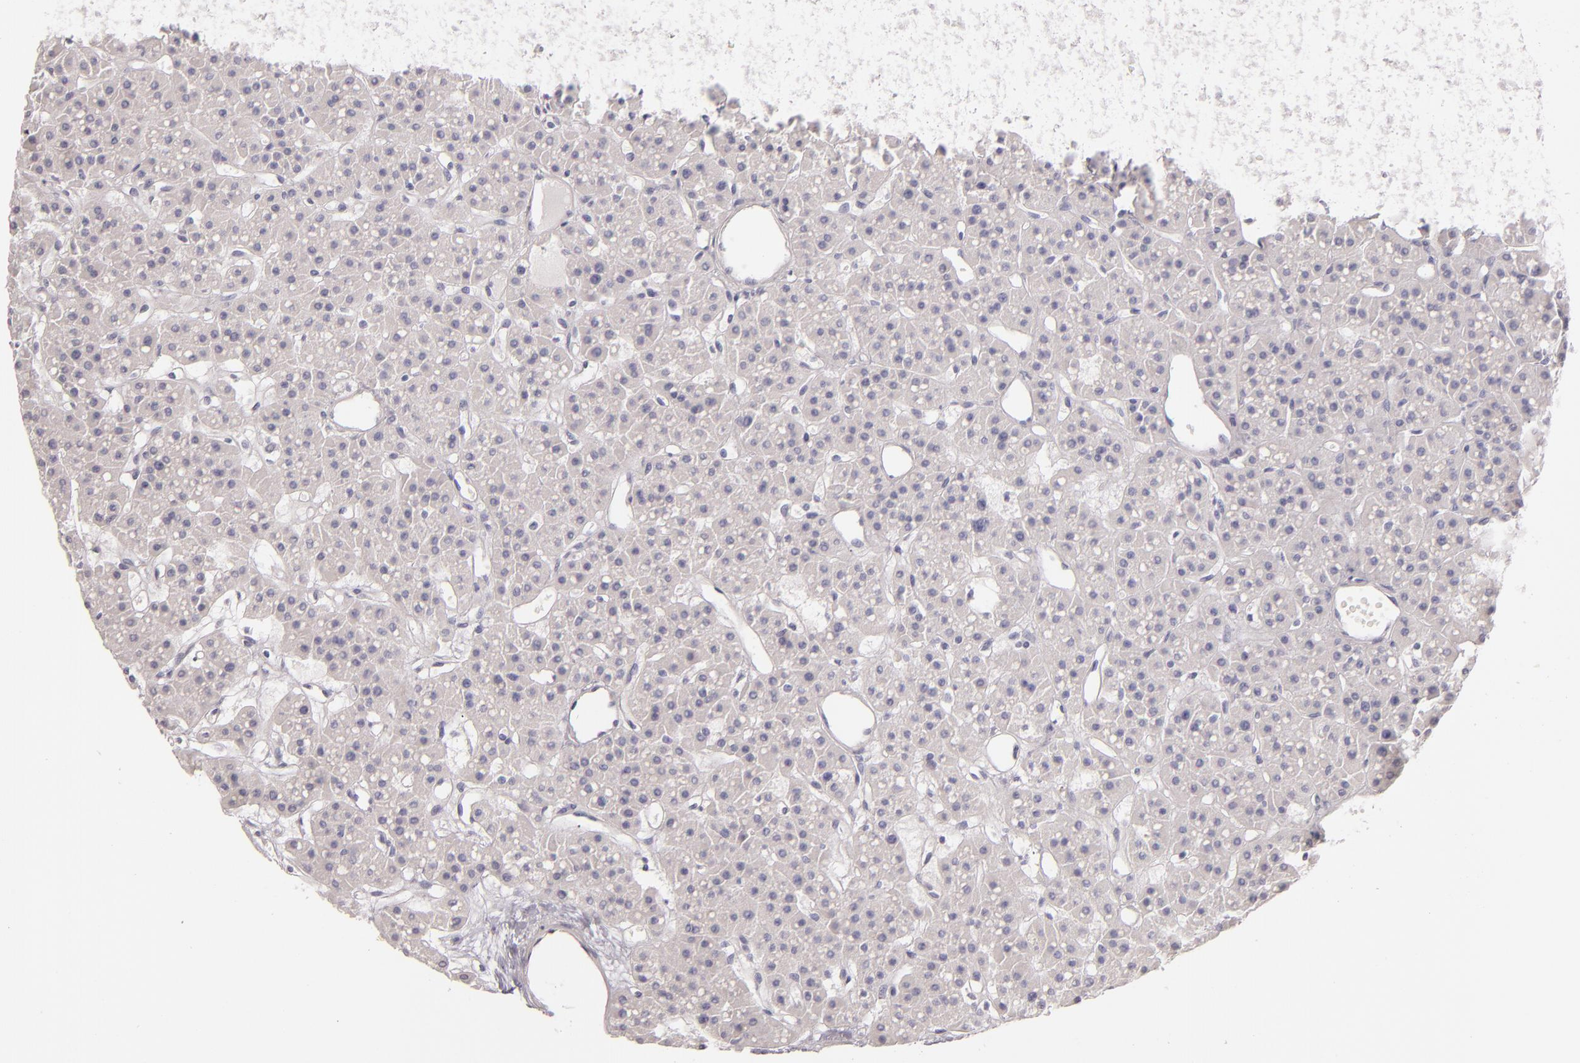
{"staining": {"intensity": "negative", "quantity": "none", "location": "none"}, "tissue": "parathyroid gland", "cell_type": "Glandular cells", "image_type": "normal", "snomed": [{"axis": "morphology", "description": "Normal tissue, NOS"}, {"axis": "topography", "description": "Parathyroid gland"}], "caption": "Protein analysis of unremarkable parathyroid gland demonstrates no significant staining in glandular cells. The staining was performed using DAB (3,3'-diaminobenzidine) to visualize the protein expression in brown, while the nuclei were stained in blue with hematoxylin (Magnification: 20x).", "gene": "FABP1", "patient": {"sex": "female", "age": 76}}